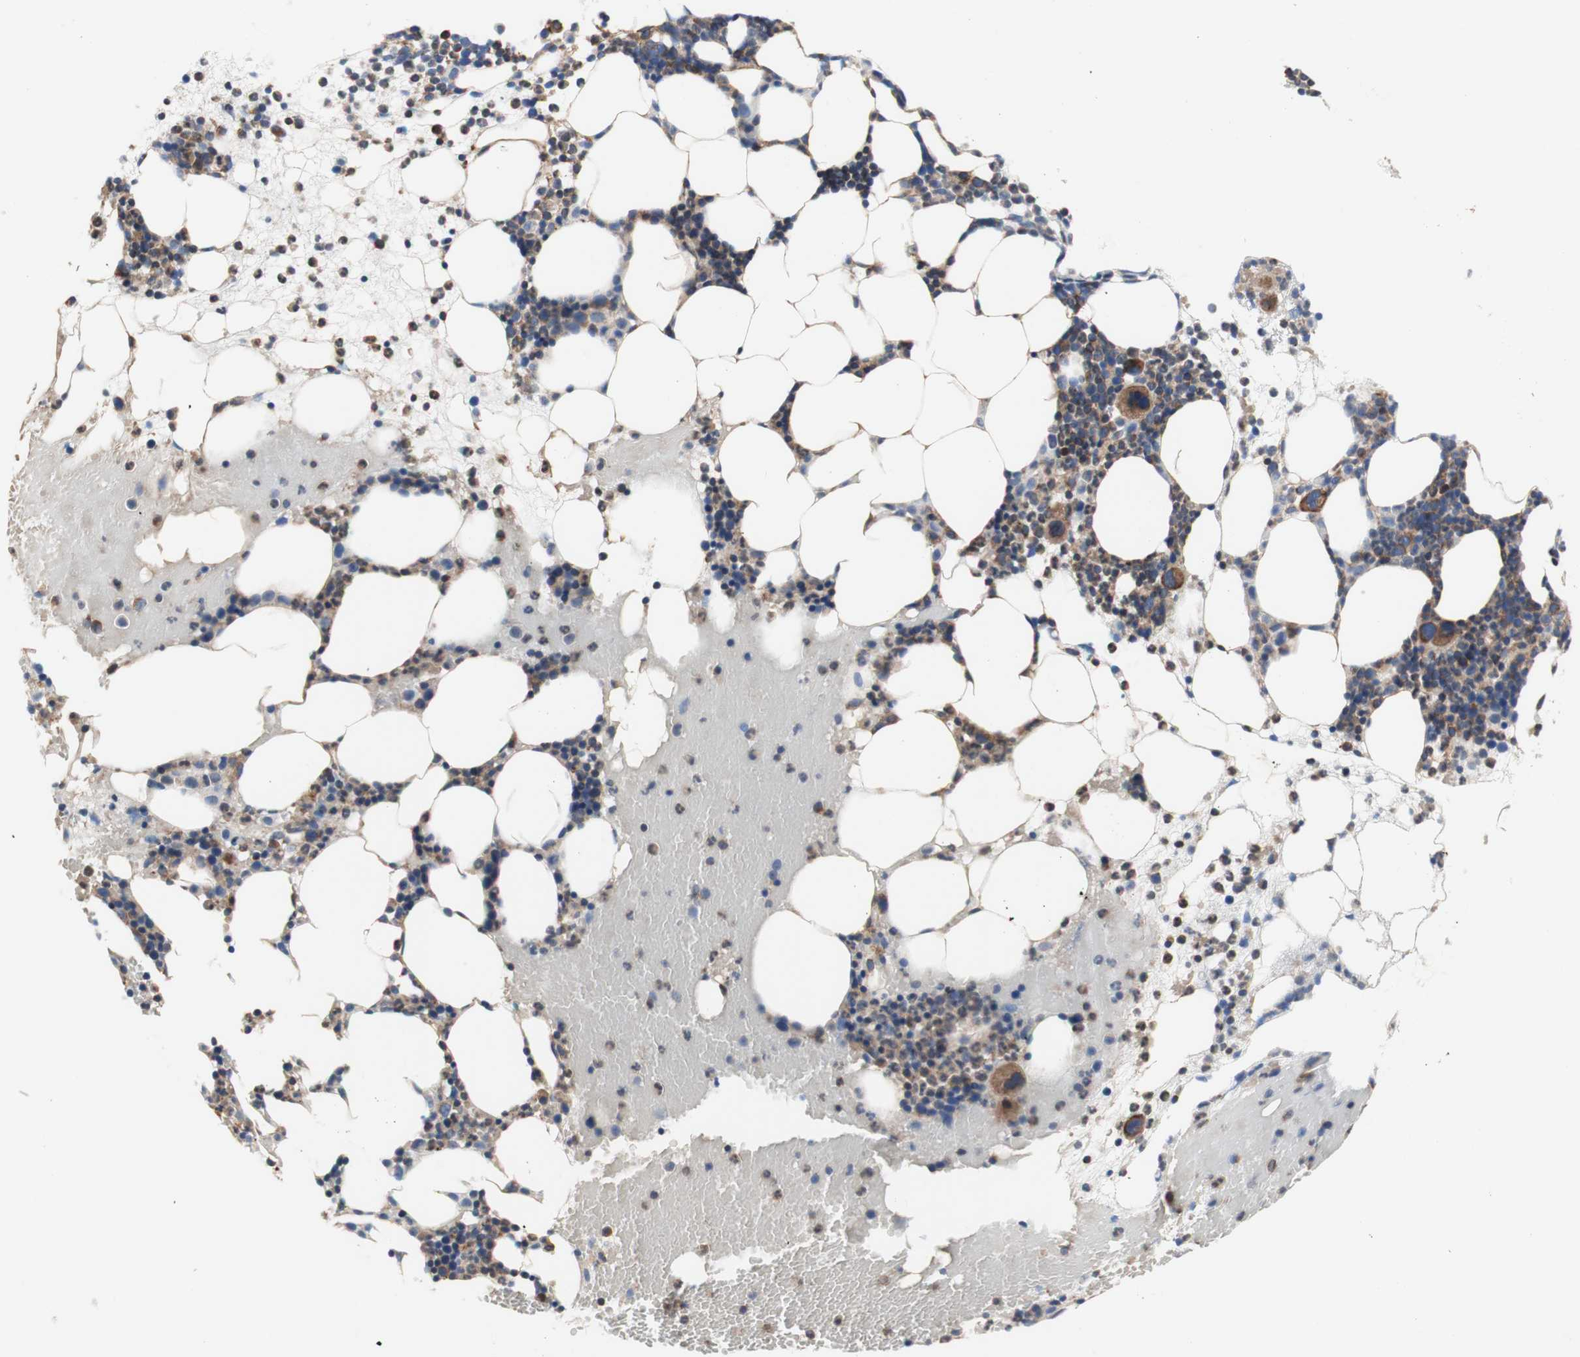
{"staining": {"intensity": "moderate", "quantity": "25%-75%", "location": "cytoplasmic/membranous"}, "tissue": "bone marrow", "cell_type": "Hematopoietic cells", "image_type": "normal", "snomed": [{"axis": "morphology", "description": "Normal tissue, NOS"}, {"axis": "morphology", "description": "Inflammation, NOS"}, {"axis": "topography", "description": "Bone marrow"}], "caption": "A histopathology image of bone marrow stained for a protein exhibits moderate cytoplasmic/membranous brown staining in hematopoietic cells. Ihc stains the protein in brown and the nuclei are stained blue.", "gene": "FMR1", "patient": {"sex": "female", "age": 79}}